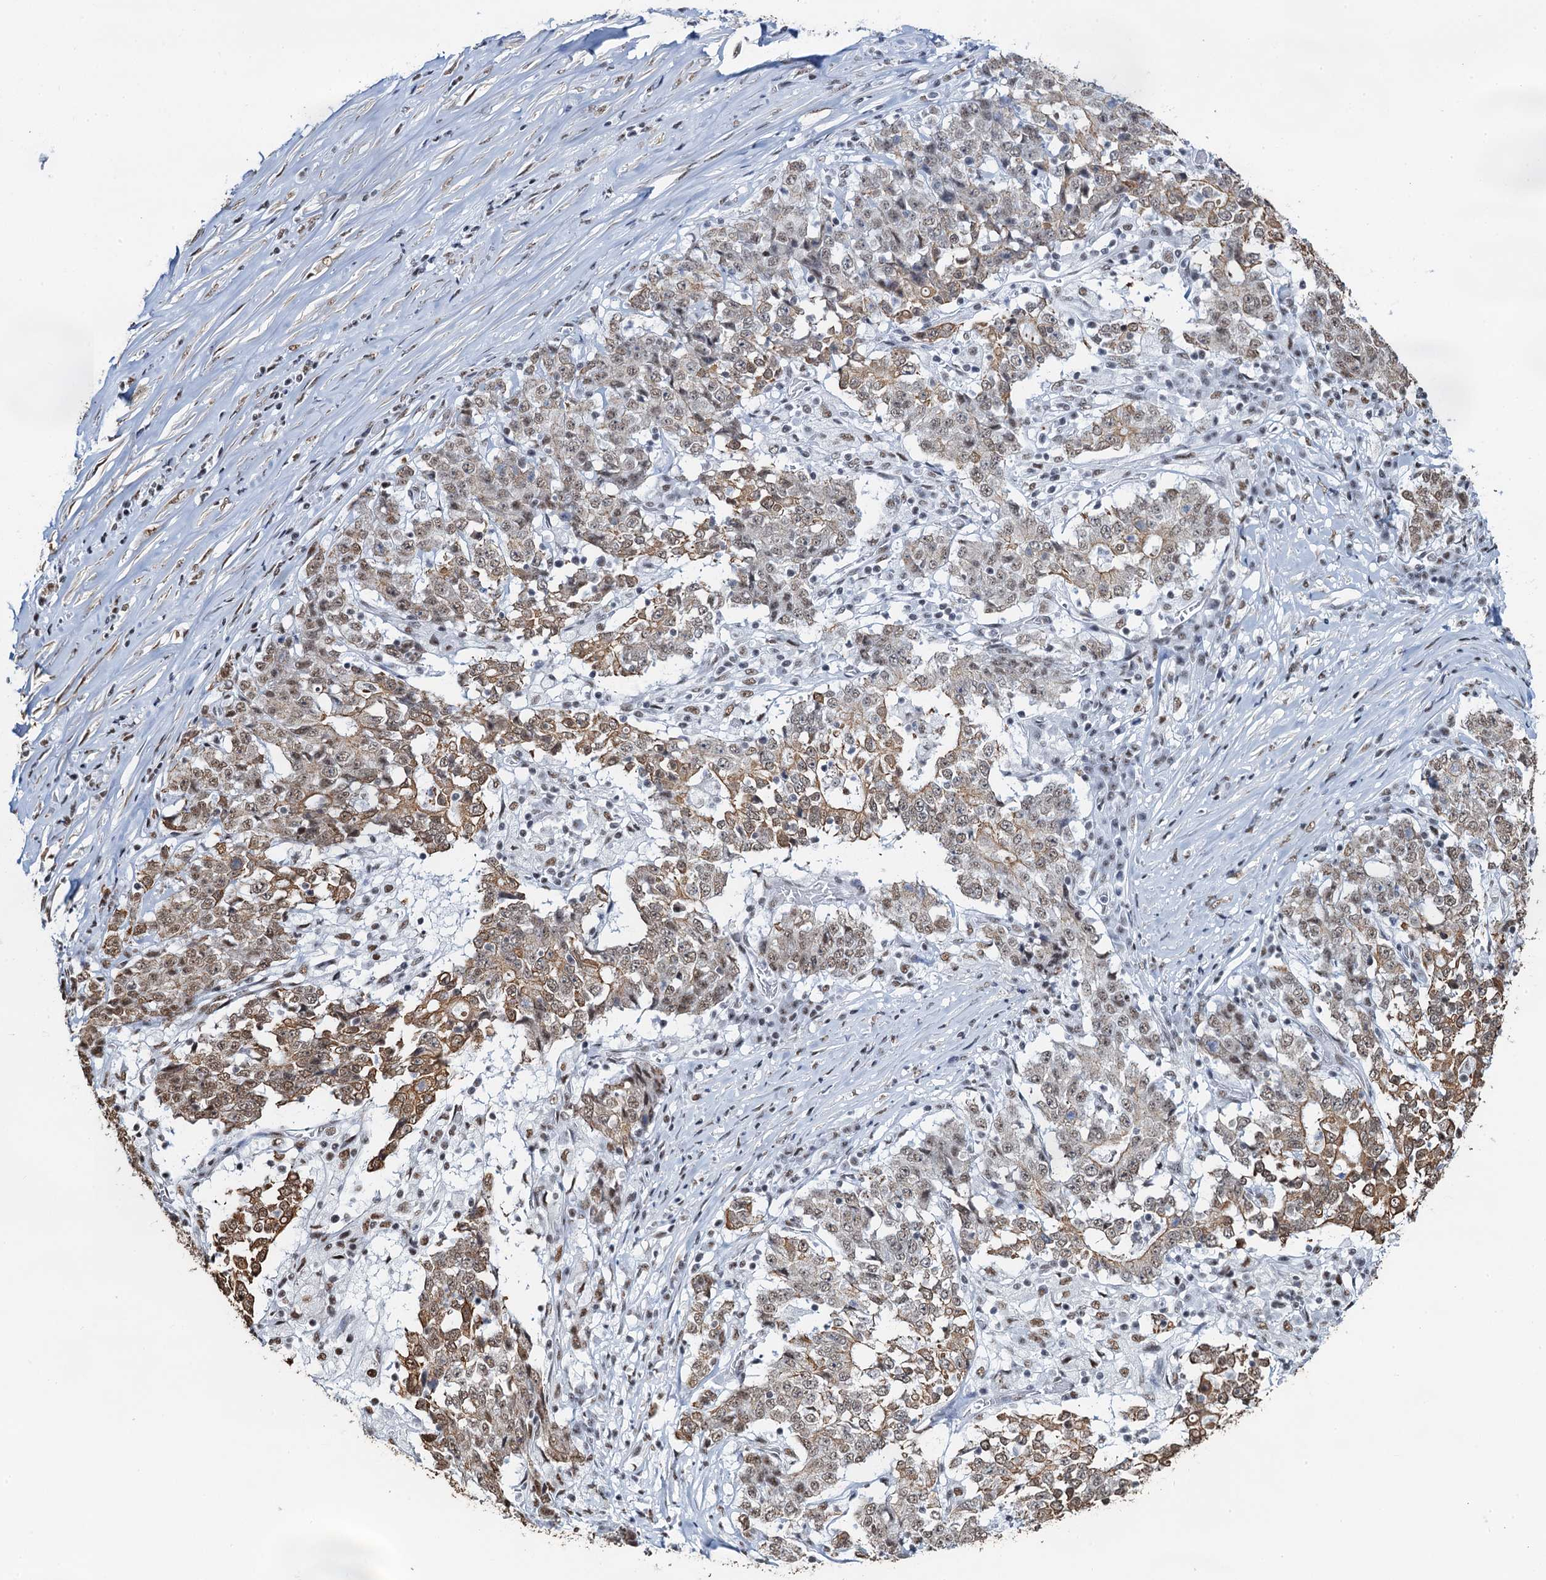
{"staining": {"intensity": "moderate", "quantity": ">75%", "location": "cytoplasmic/membranous,nuclear"}, "tissue": "stomach cancer", "cell_type": "Tumor cells", "image_type": "cancer", "snomed": [{"axis": "morphology", "description": "Adenocarcinoma, NOS"}, {"axis": "topography", "description": "Stomach"}], "caption": "High-magnification brightfield microscopy of stomach cancer (adenocarcinoma) stained with DAB (brown) and counterstained with hematoxylin (blue). tumor cells exhibit moderate cytoplasmic/membranous and nuclear staining is seen in approximately>75% of cells. (DAB (3,3'-diaminobenzidine) = brown stain, brightfield microscopy at high magnification).", "gene": "ZNF609", "patient": {"sex": "male", "age": 59}}